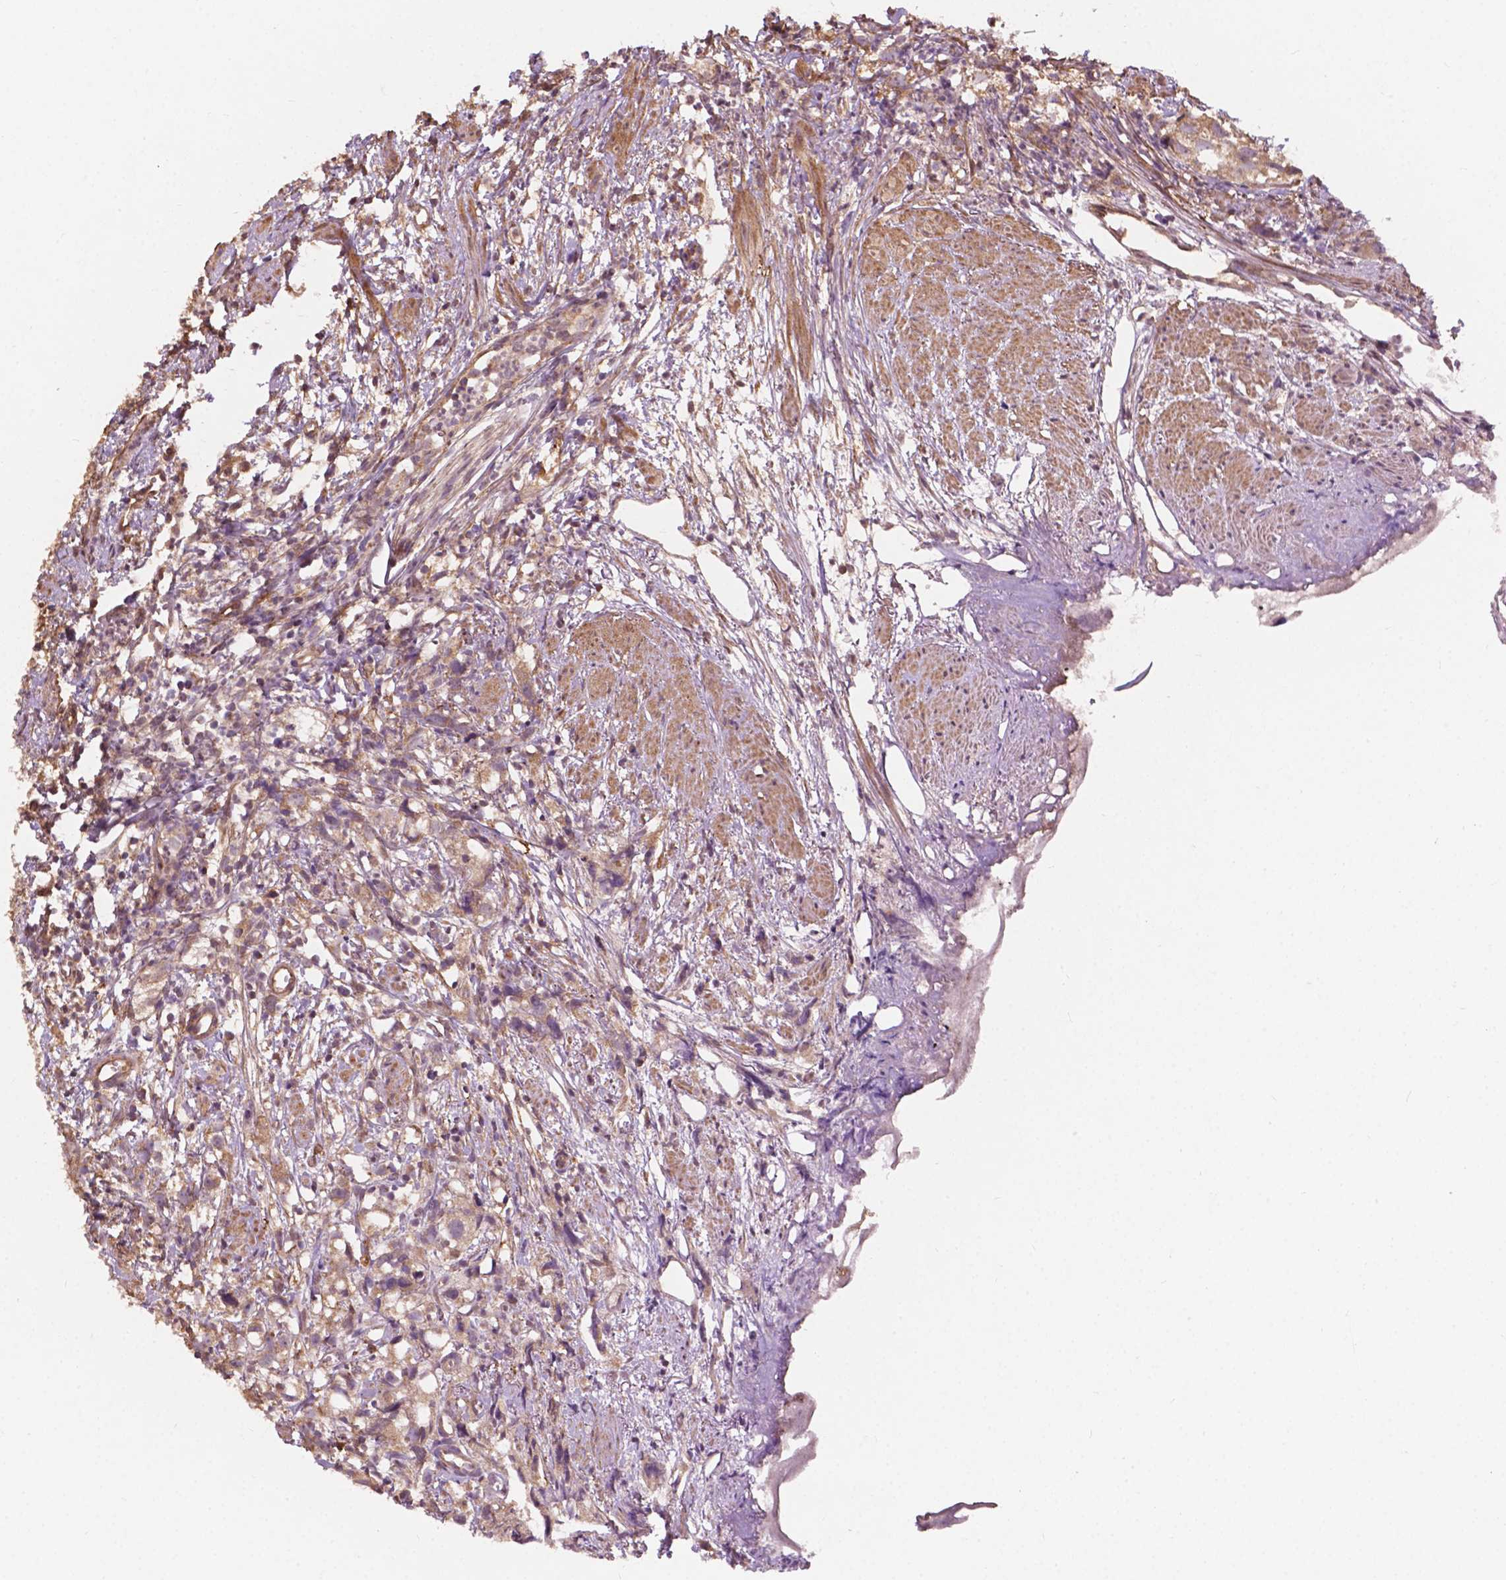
{"staining": {"intensity": "moderate", "quantity": ">75%", "location": "cytoplasmic/membranous"}, "tissue": "prostate cancer", "cell_type": "Tumor cells", "image_type": "cancer", "snomed": [{"axis": "morphology", "description": "Adenocarcinoma, High grade"}, {"axis": "topography", "description": "Prostate"}], "caption": "An immunohistochemistry (IHC) micrograph of neoplastic tissue is shown. Protein staining in brown highlights moderate cytoplasmic/membranous positivity in prostate cancer (adenocarcinoma (high-grade)) within tumor cells.", "gene": "CDC42BPA", "patient": {"sex": "male", "age": 68}}